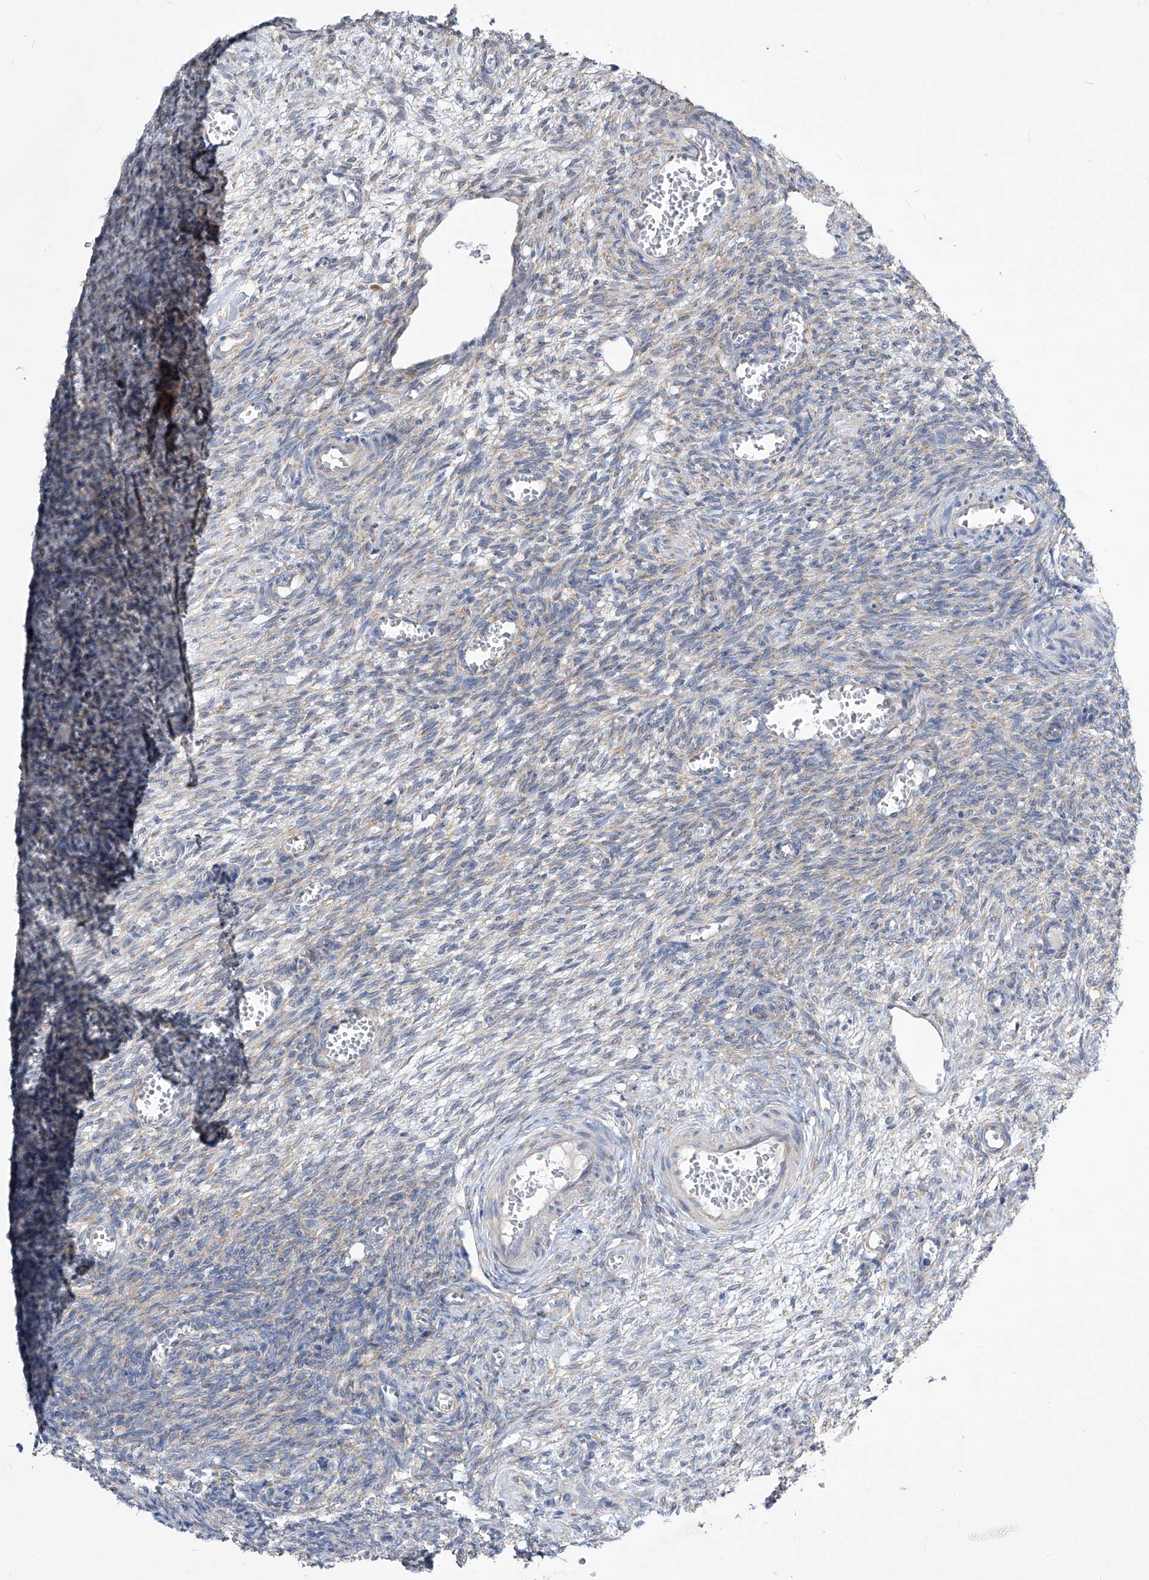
{"staining": {"intensity": "negative", "quantity": "none", "location": "none"}, "tissue": "ovary", "cell_type": "Ovarian stroma cells", "image_type": "normal", "snomed": [{"axis": "morphology", "description": "Normal tissue, NOS"}, {"axis": "topography", "description": "Ovary"}], "caption": "Immunohistochemistry (IHC) of benign ovary reveals no positivity in ovarian stroma cells.", "gene": "UFL1", "patient": {"sex": "female", "age": 27}}